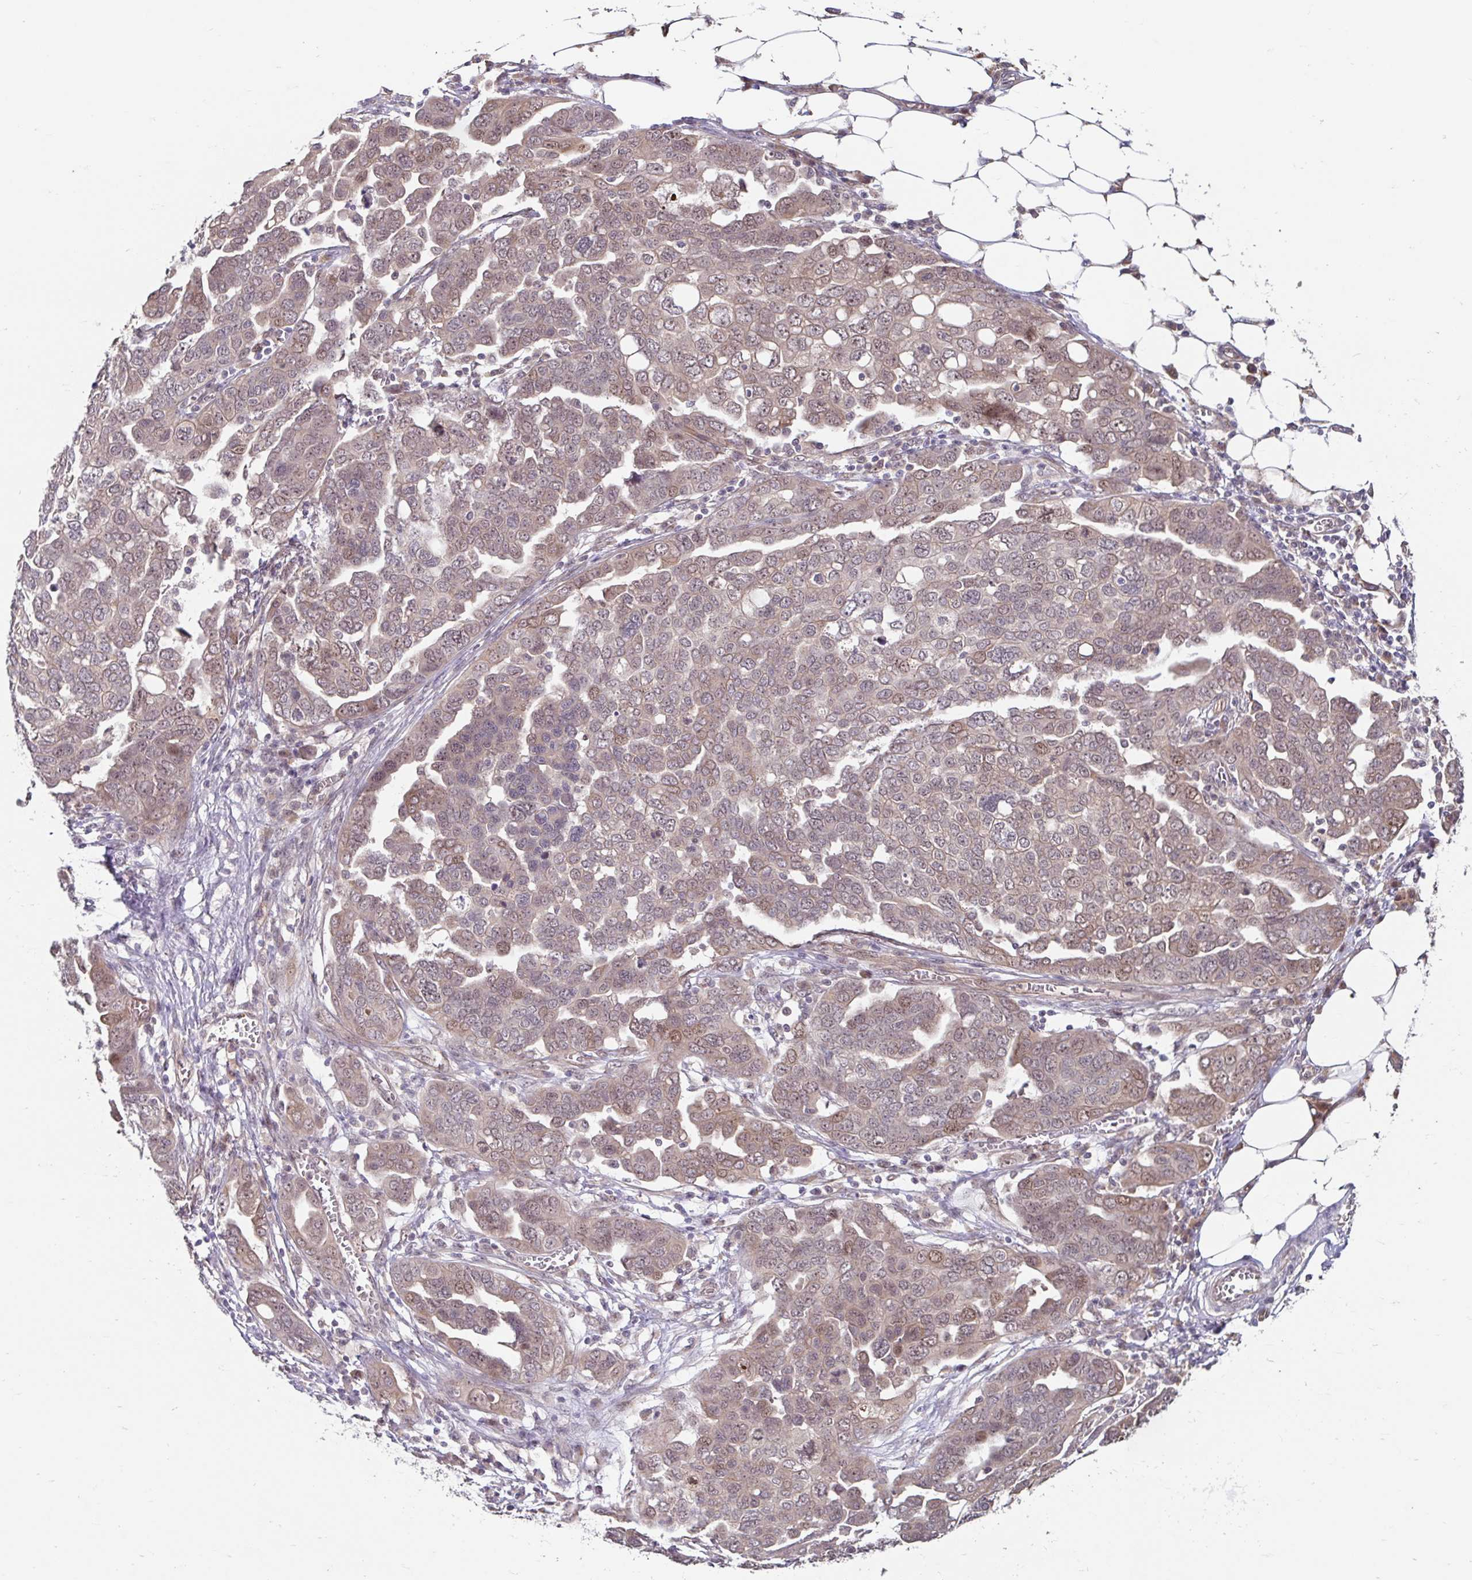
{"staining": {"intensity": "weak", "quantity": ">75%", "location": "cytoplasmic/membranous,nuclear"}, "tissue": "ovarian cancer", "cell_type": "Tumor cells", "image_type": "cancer", "snomed": [{"axis": "morphology", "description": "Cystadenocarcinoma, serous, NOS"}, {"axis": "topography", "description": "Ovary"}], "caption": "Immunohistochemical staining of human serous cystadenocarcinoma (ovarian) displays low levels of weak cytoplasmic/membranous and nuclear protein positivity in approximately >75% of tumor cells. (Stains: DAB (3,3'-diaminobenzidine) in brown, nuclei in blue, Microscopy: brightfield microscopy at high magnification).", "gene": "STYXL1", "patient": {"sex": "female", "age": 59}}